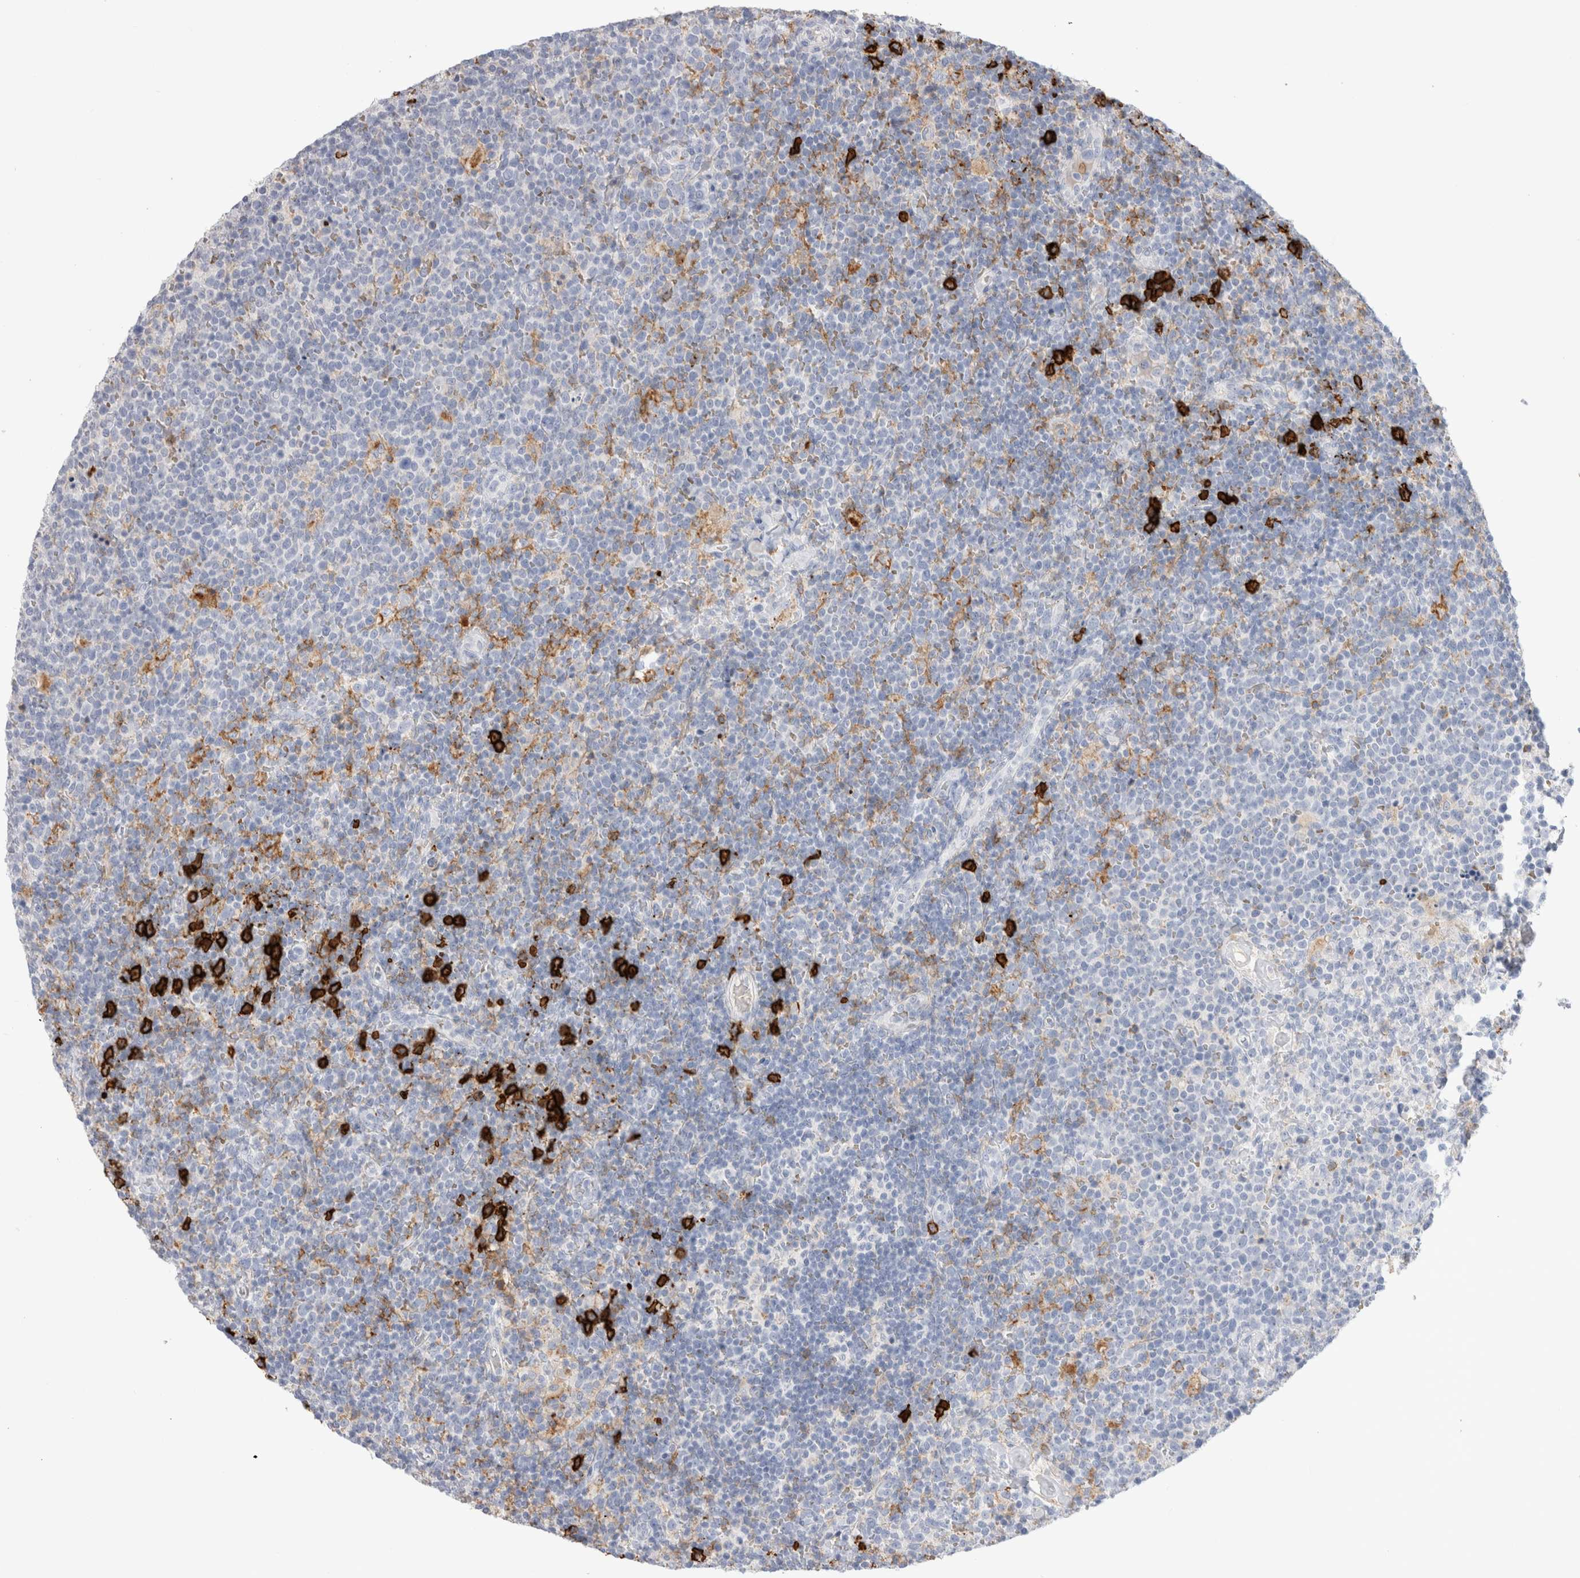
{"staining": {"intensity": "negative", "quantity": "none", "location": "none"}, "tissue": "lymphoma", "cell_type": "Tumor cells", "image_type": "cancer", "snomed": [{"axis": "morphology", "description": "Malignant lymphoma, non-Hodgkin's type, High grade"}, {"axis": "topography", "description": "Lymph node"}], "caption": "An immunohistochemistry (IHC) micrograph of high-grade malignant lymphoma, non-Hodgkin's type is shown. There is no staining in tumor cells of high-grade malignant lymphoma, non-Hodgkin's type.", "gene": "CD38", "patient": {"sex": "male", "age": 61}}